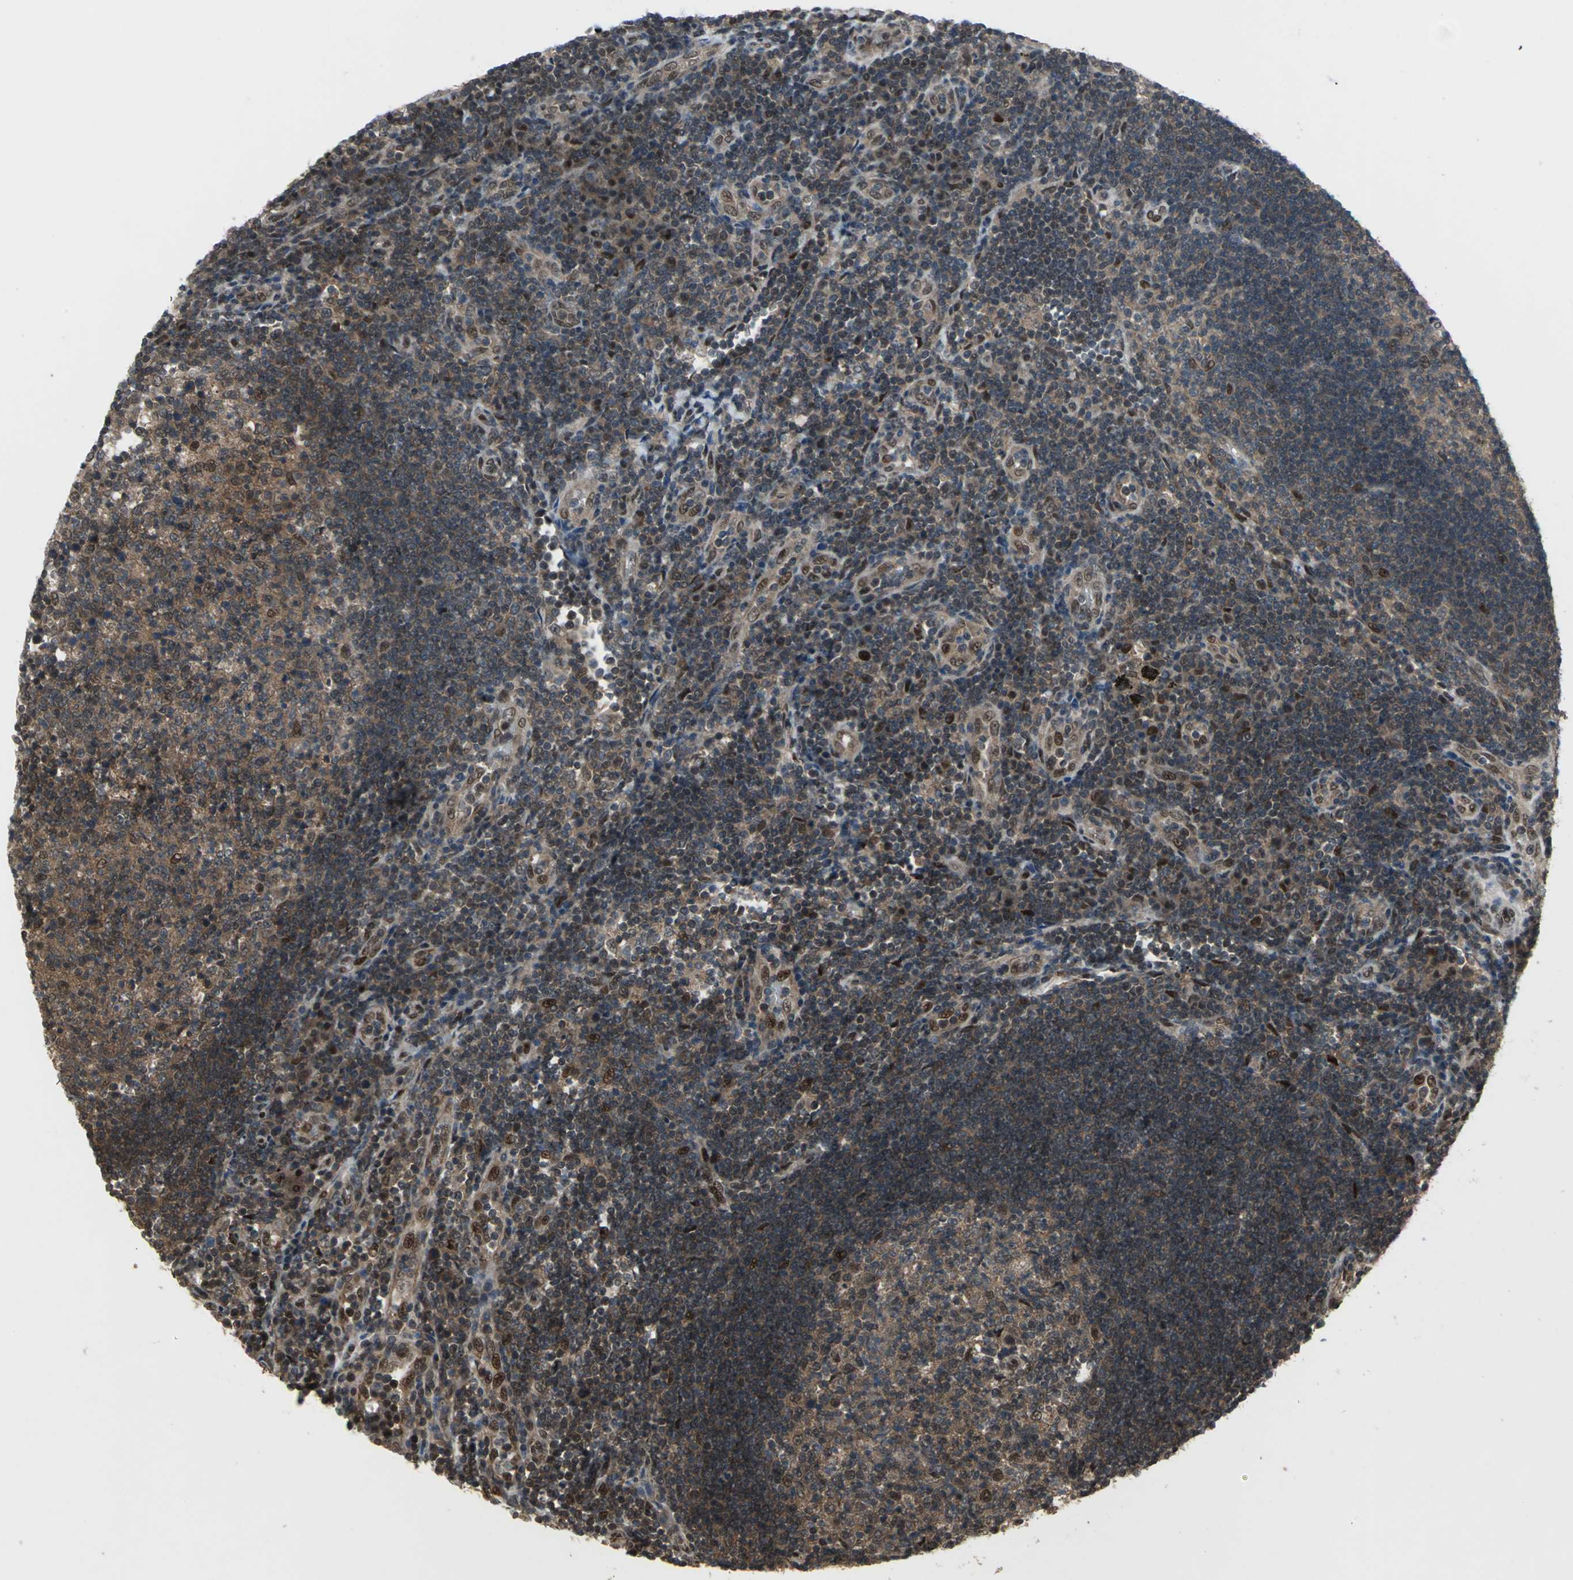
{"staining": {"intensity": "moderate", "quantity": ">75%", "location": "cytoplasmic/membranous,nuclear"}, "tissue": "lymph node", "cell_type": "Germinal center cells", "image_type": "normal", "snomed": [{"axis": "morphology", "description": "Normal tissue, NOS"}, {"axis": "morphology", "description": "Squamous cell carcinoma, metastatic, NOS"}, {"axis": "topography", "description": "Lymph node"}], "caption": "Lymph node stained with DAB immunohistochemistry shows medium levels of moderate cytoplasmic/membranous,nuclear positivity in about >75% of germinal center cells.", "gene": "COPS5", "patient": {"sex": "female", "age": 53}}